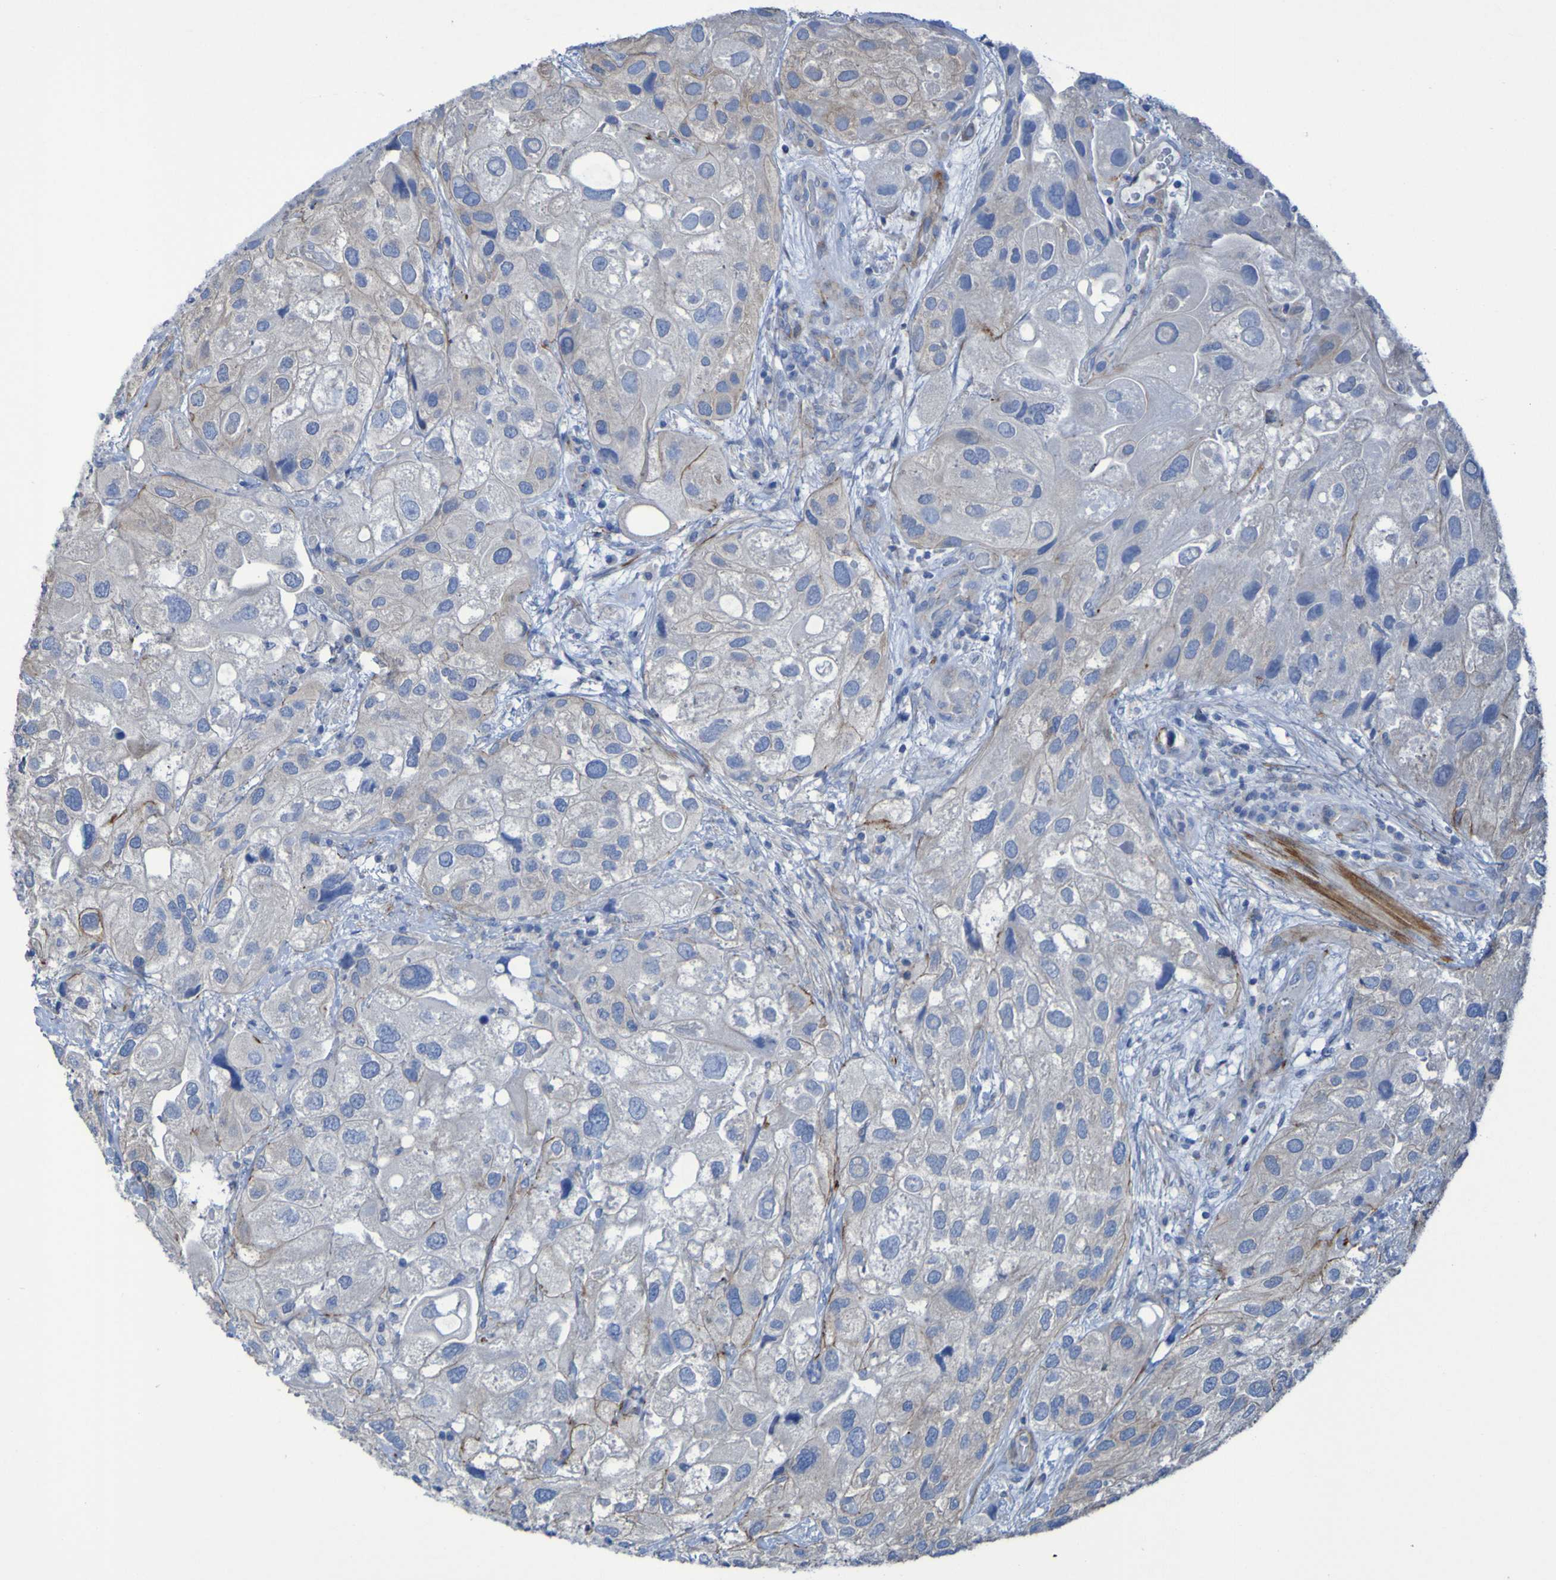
{"staining": {"intensity": "weak", "quantity": "<25%", "location": "cytoplasmic/membranous"}, "tissue": "urothelial cancer", "cell_type": "Tumor cells", "image_type": "cancer", "snomed": [{"axis": "morphology", "description": "Urothelial carcinoma, High grade"}, {"axis": "topography", "description": "Urinary bladder"}], "caption": "IHC of human urothelial cancer reveals no positivity in tumor cells.", "gene": "RNF182", "patient": {"sex": "female", "age": 64}}